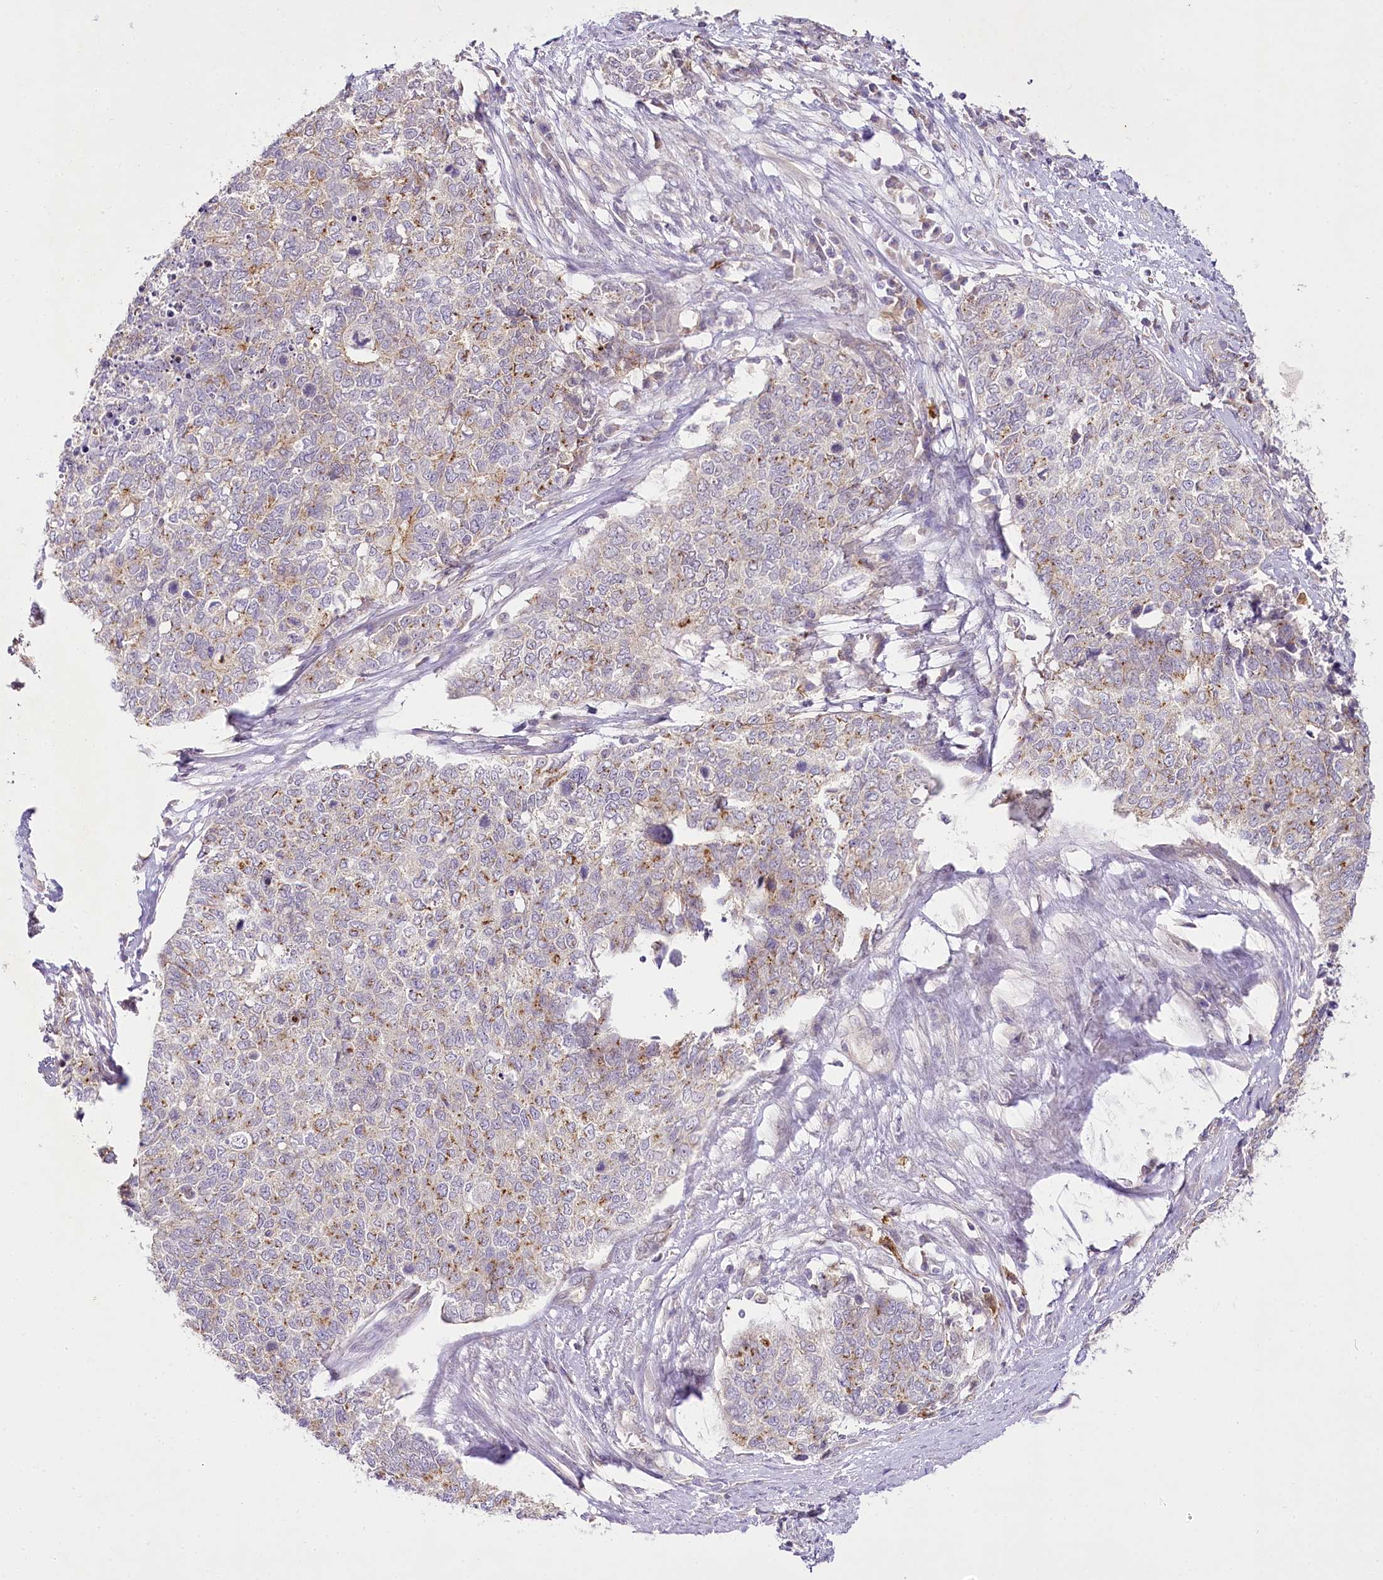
{"staining": {"intensity": "moderate", "quantity": "25%-75%", "location": "cytoplasmic/membranous"}, "tissue": "cervical cancer", "cell_type": "Tumor cells", "image_type": "cancer", "snomed": [{"axis": "morphology", "description": "Squamous cell carcinoma, NOS"}, {"axis": "topography", "description": "Cervix"}], "caption": "Protein analysis of cervical cancer tissue demonstrates moderate cytoplasmic/membranous staining in about 25%-75% of tumor cells.", "gene": "VWA5A", "patient": {"sex": "female", "age": 63}}